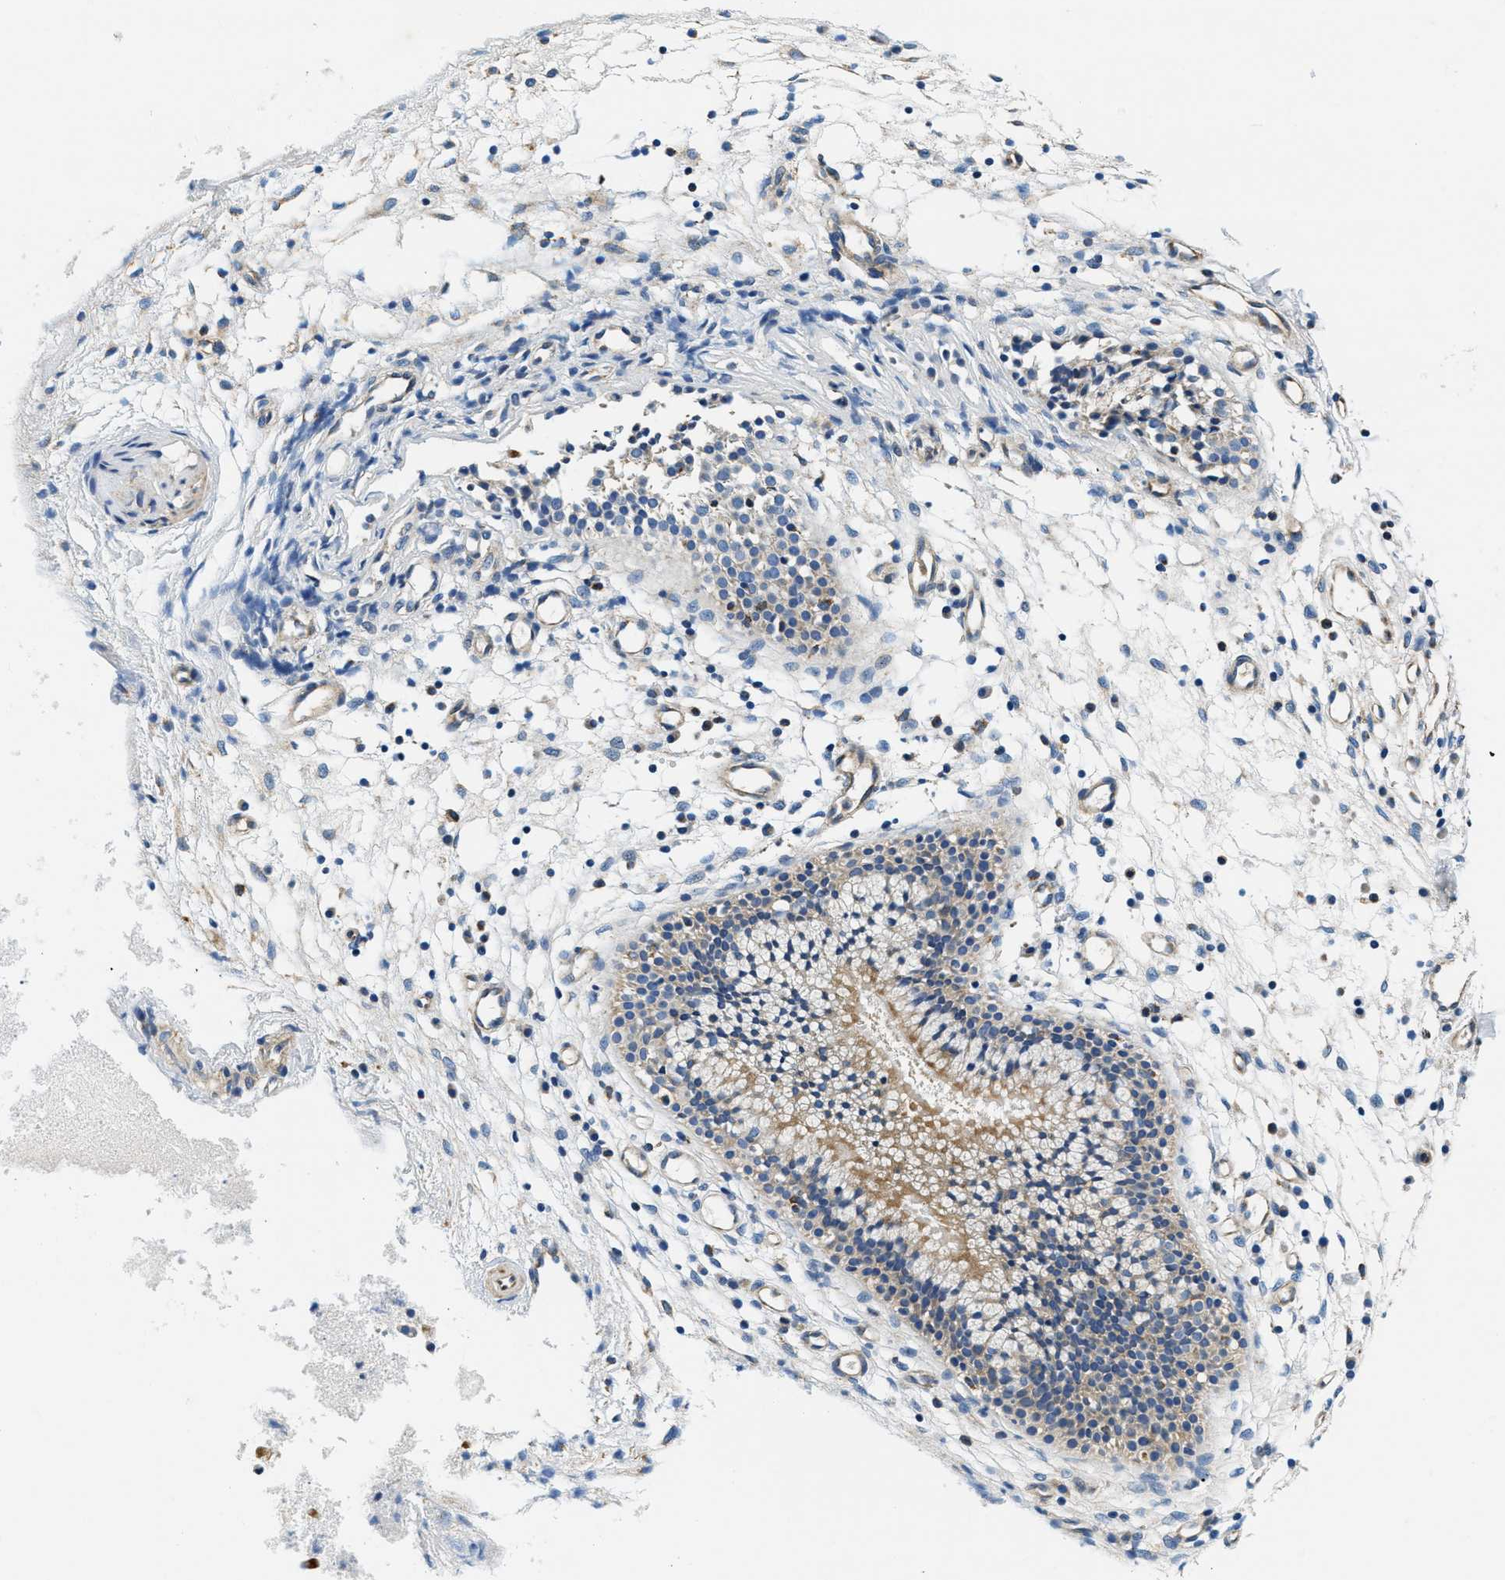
{"staining": {"intensity": "moderate", "quantity": "<25%", "location": "cytoplasmic/membranous"}, "tissue": "nasopharynx", "cell_type": "Respiratory epithelial cells", "image_type": "normal", "snomed": [{"axis": "morphology", "description": "Normal tissue, NOS"}, {"axis": "topography", "description": "Nasopharynx"}], "caption": "Protein expression analysis of benign nasopharynx reveals moderate cytoplasmic/membranous positivity in about <25% of respiratory epithelial cells.", "gene": "SAMD4B", "patient": {"sex": "male", "age": 21}}